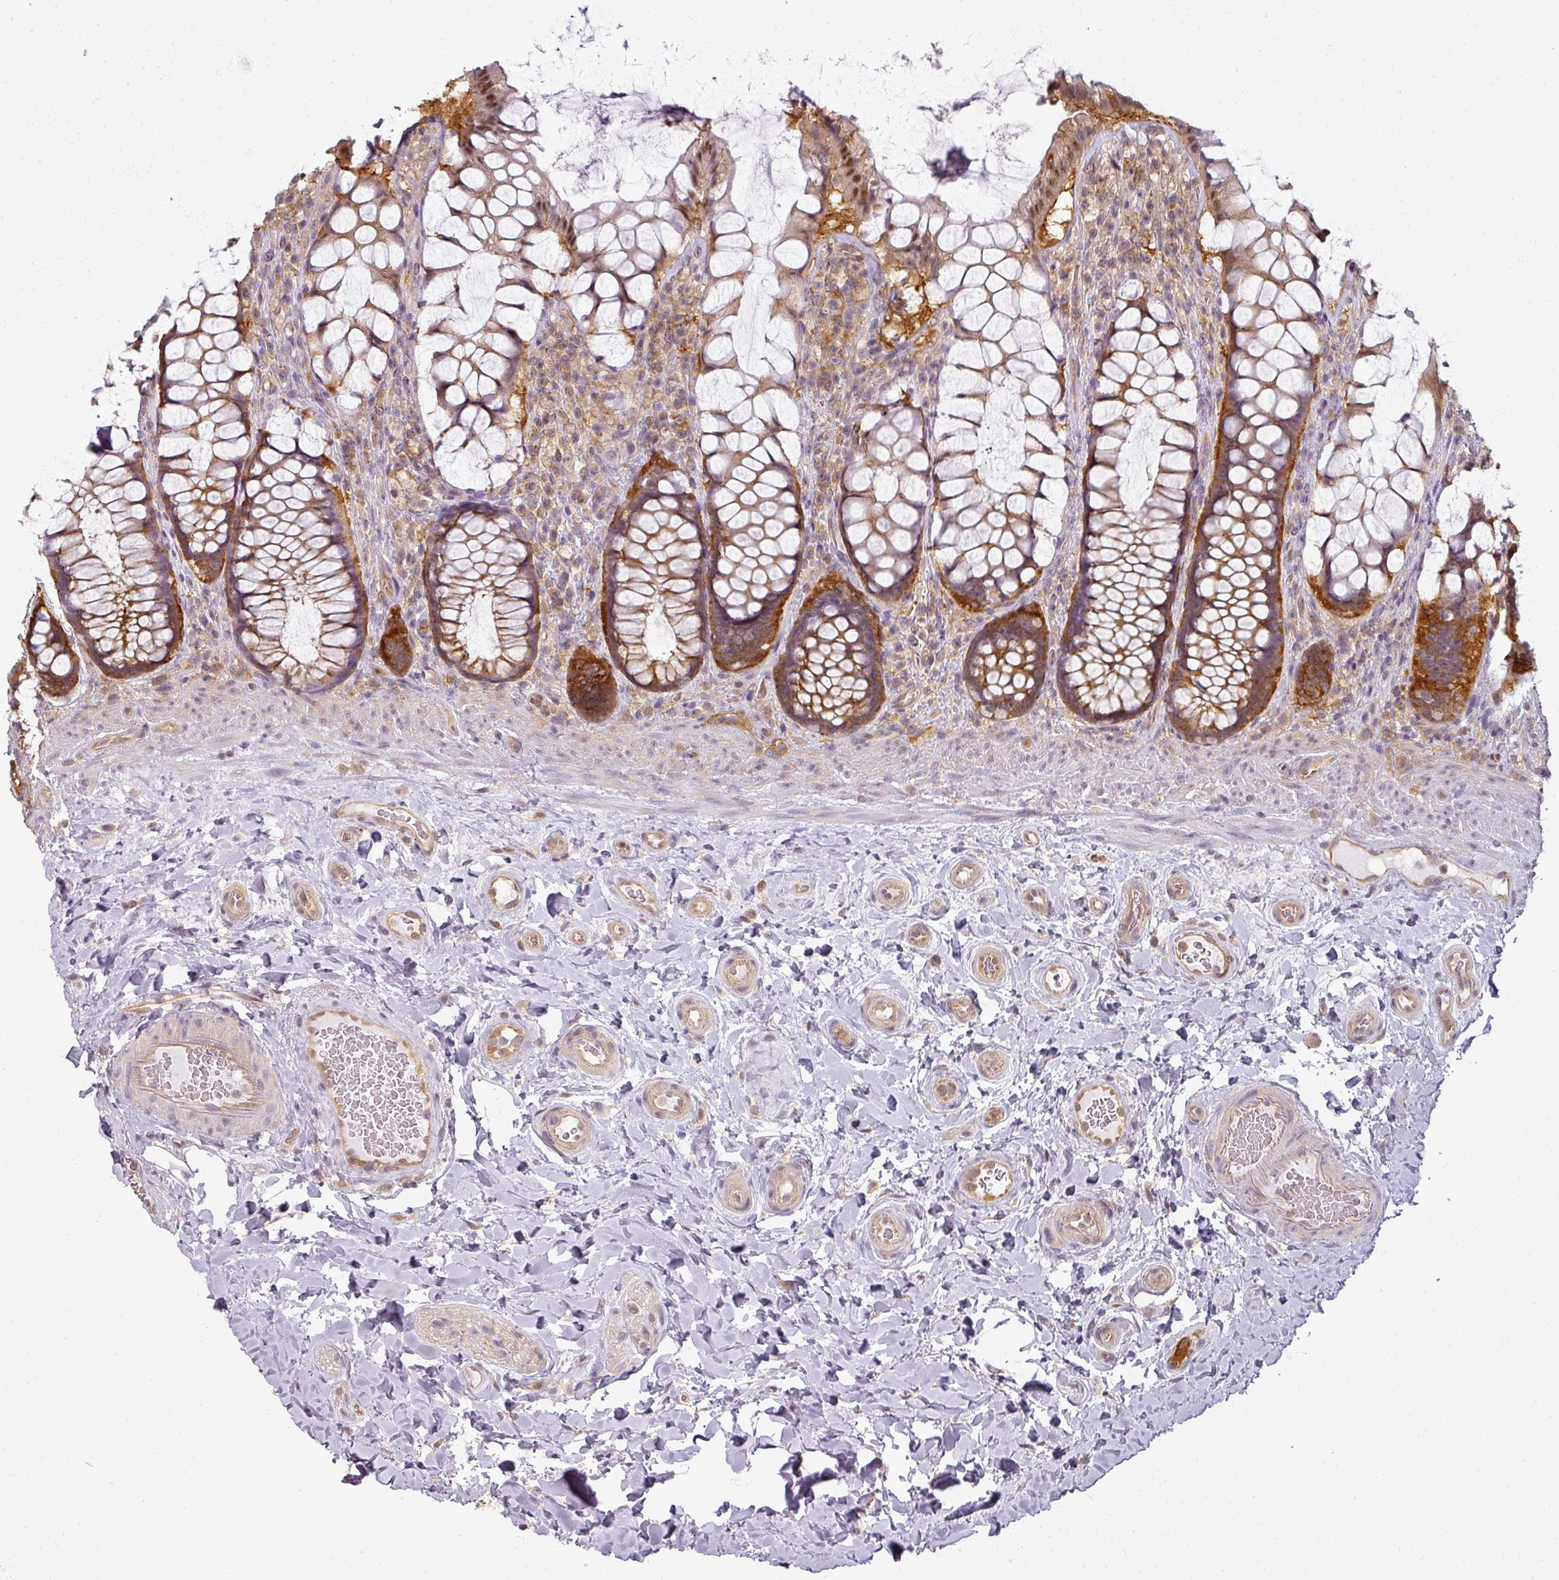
{"staining": {"intensity": "strong", "quantity": "25%-75%", "location": "cytoplasmic/membranous,nuclear"}, "tissue": "rectum", "cell_type": "Glandular cells", "image_type": "normal", "snomed": [{"axis": "morphology", "description": "Normal tissue, NOS"}, {"axis": "topography", "description": "Rectum"}], "caption": "Immunohistochemistry (IHC) of unremarkable human rectum demonstrates high levels of strong cytoplasmic/membranous,nuclear staining in approximately 25%-75% of glandular cells.", "gene": "AGPAT4", "patient": {"sex": "female", "age": 58}}